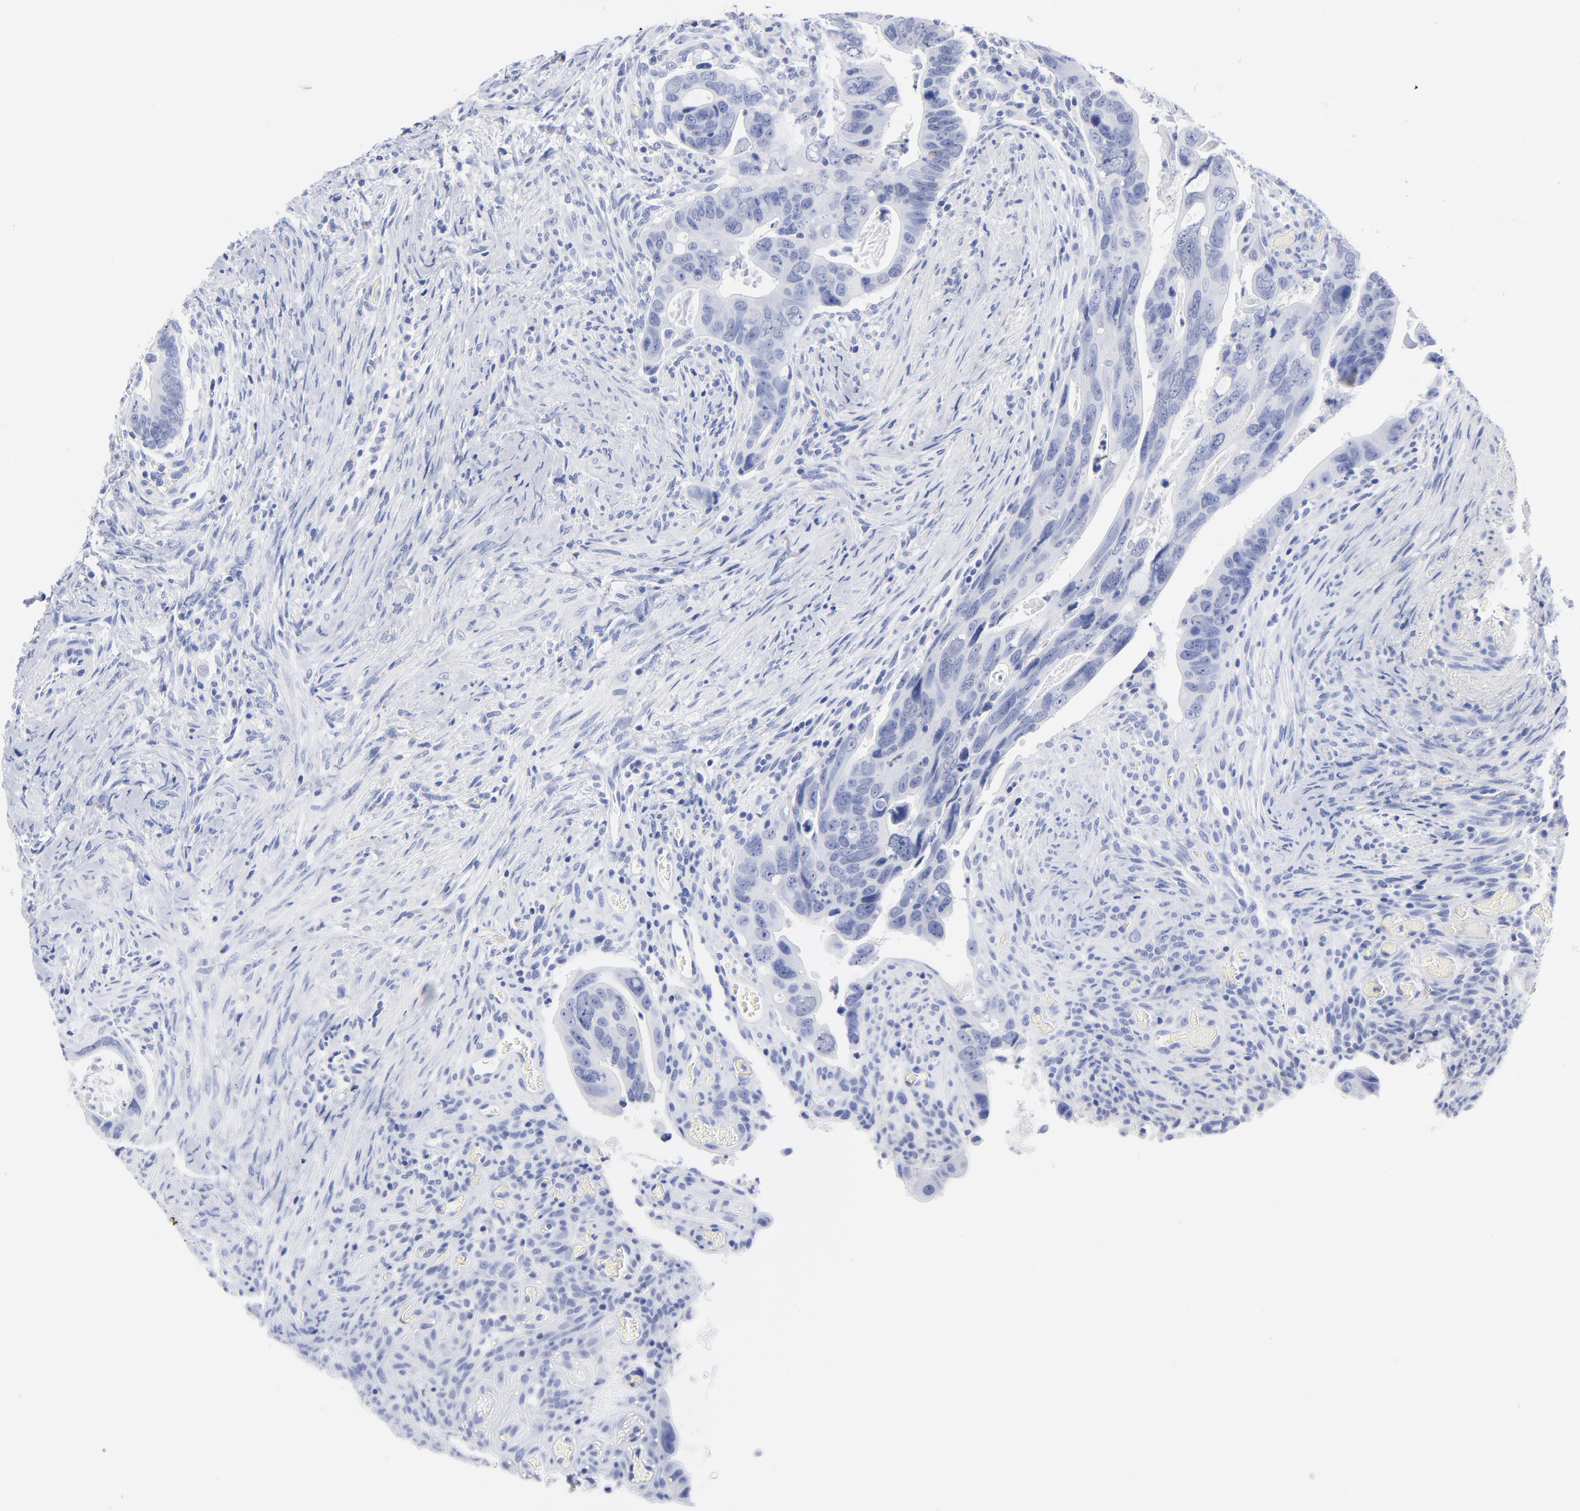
{"staining": {"intensity": "negative", "quantity": "none", "location": "none"}, "tissue": "colorectal cancer", "cell_type": "Tumor cells", "image_type": "cancer", "snomed": [{"axis": "morphology", "description": "Adenocarcinoma, NOS"}, {"axis": "topography", "description": "Rectum"}], "caption": "IHC image of human colorectal cancer (adenocarcinoma) stained for a protein (brown), which displays no positivity in tumor cells.", "gene": "ACY1", "patient": {"sex": "male", "age": 53}}